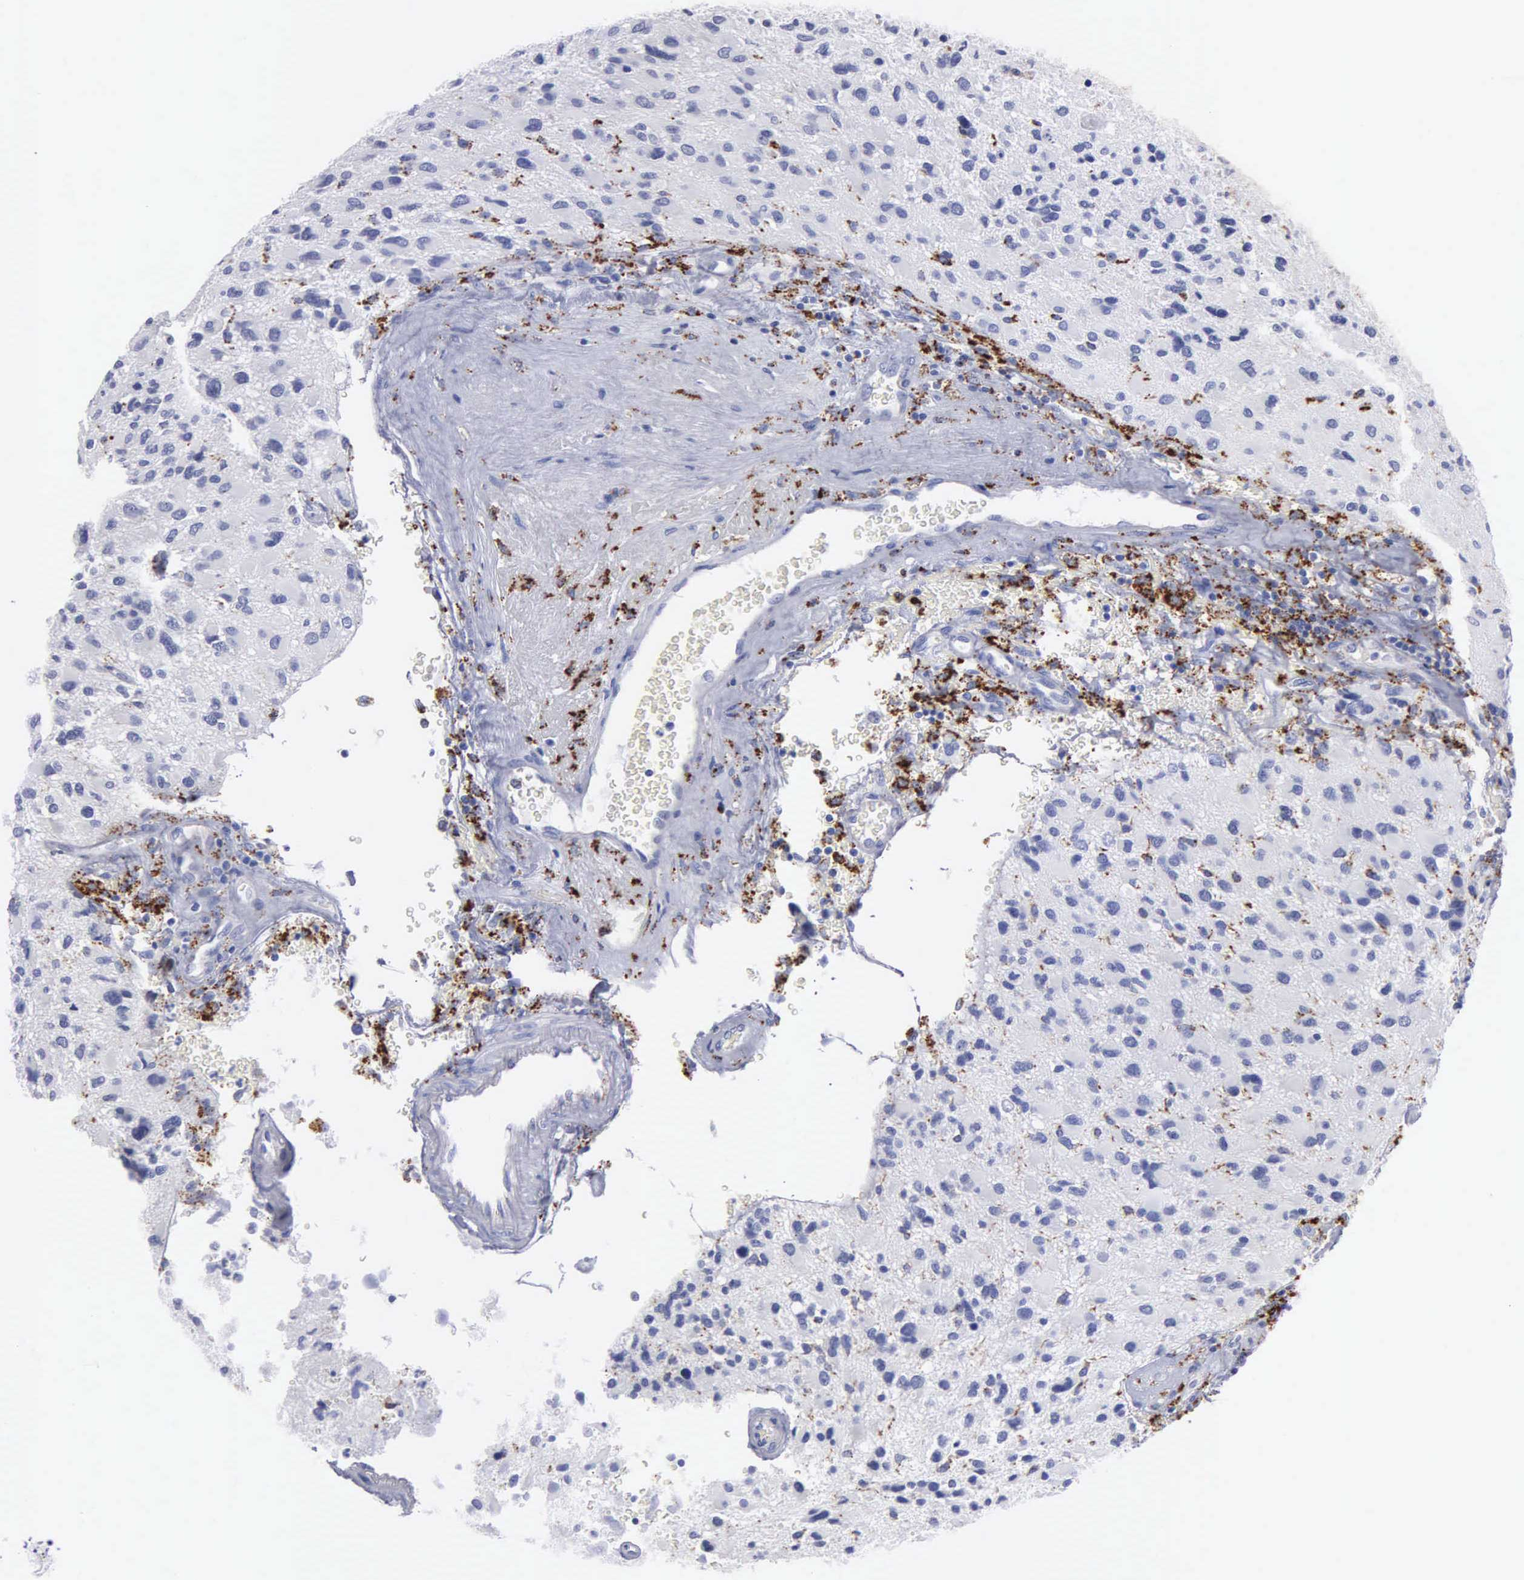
{"staining": {"intensity": "moderate", "quantity": "<25%", "location": "cytoplasmic/membranous"}, "tissue": "glioma", "cell_type": "Tumor cells", "image_type": "cancer", "snomed": [{"axis": "morphology", "description": "Glioma, malignant, High grade"}, {"axis": "topography", "description": "Brain"}], "caption": "This photomicrograph demonstrates immunohistochemistry staining of malignant glioma (high-grade), with low moderate cytoplasmic/membranous expression in approximately <25% of tumor cells.", "gene": "CTSH", "patient": {"sex": "male", "age": 69}}